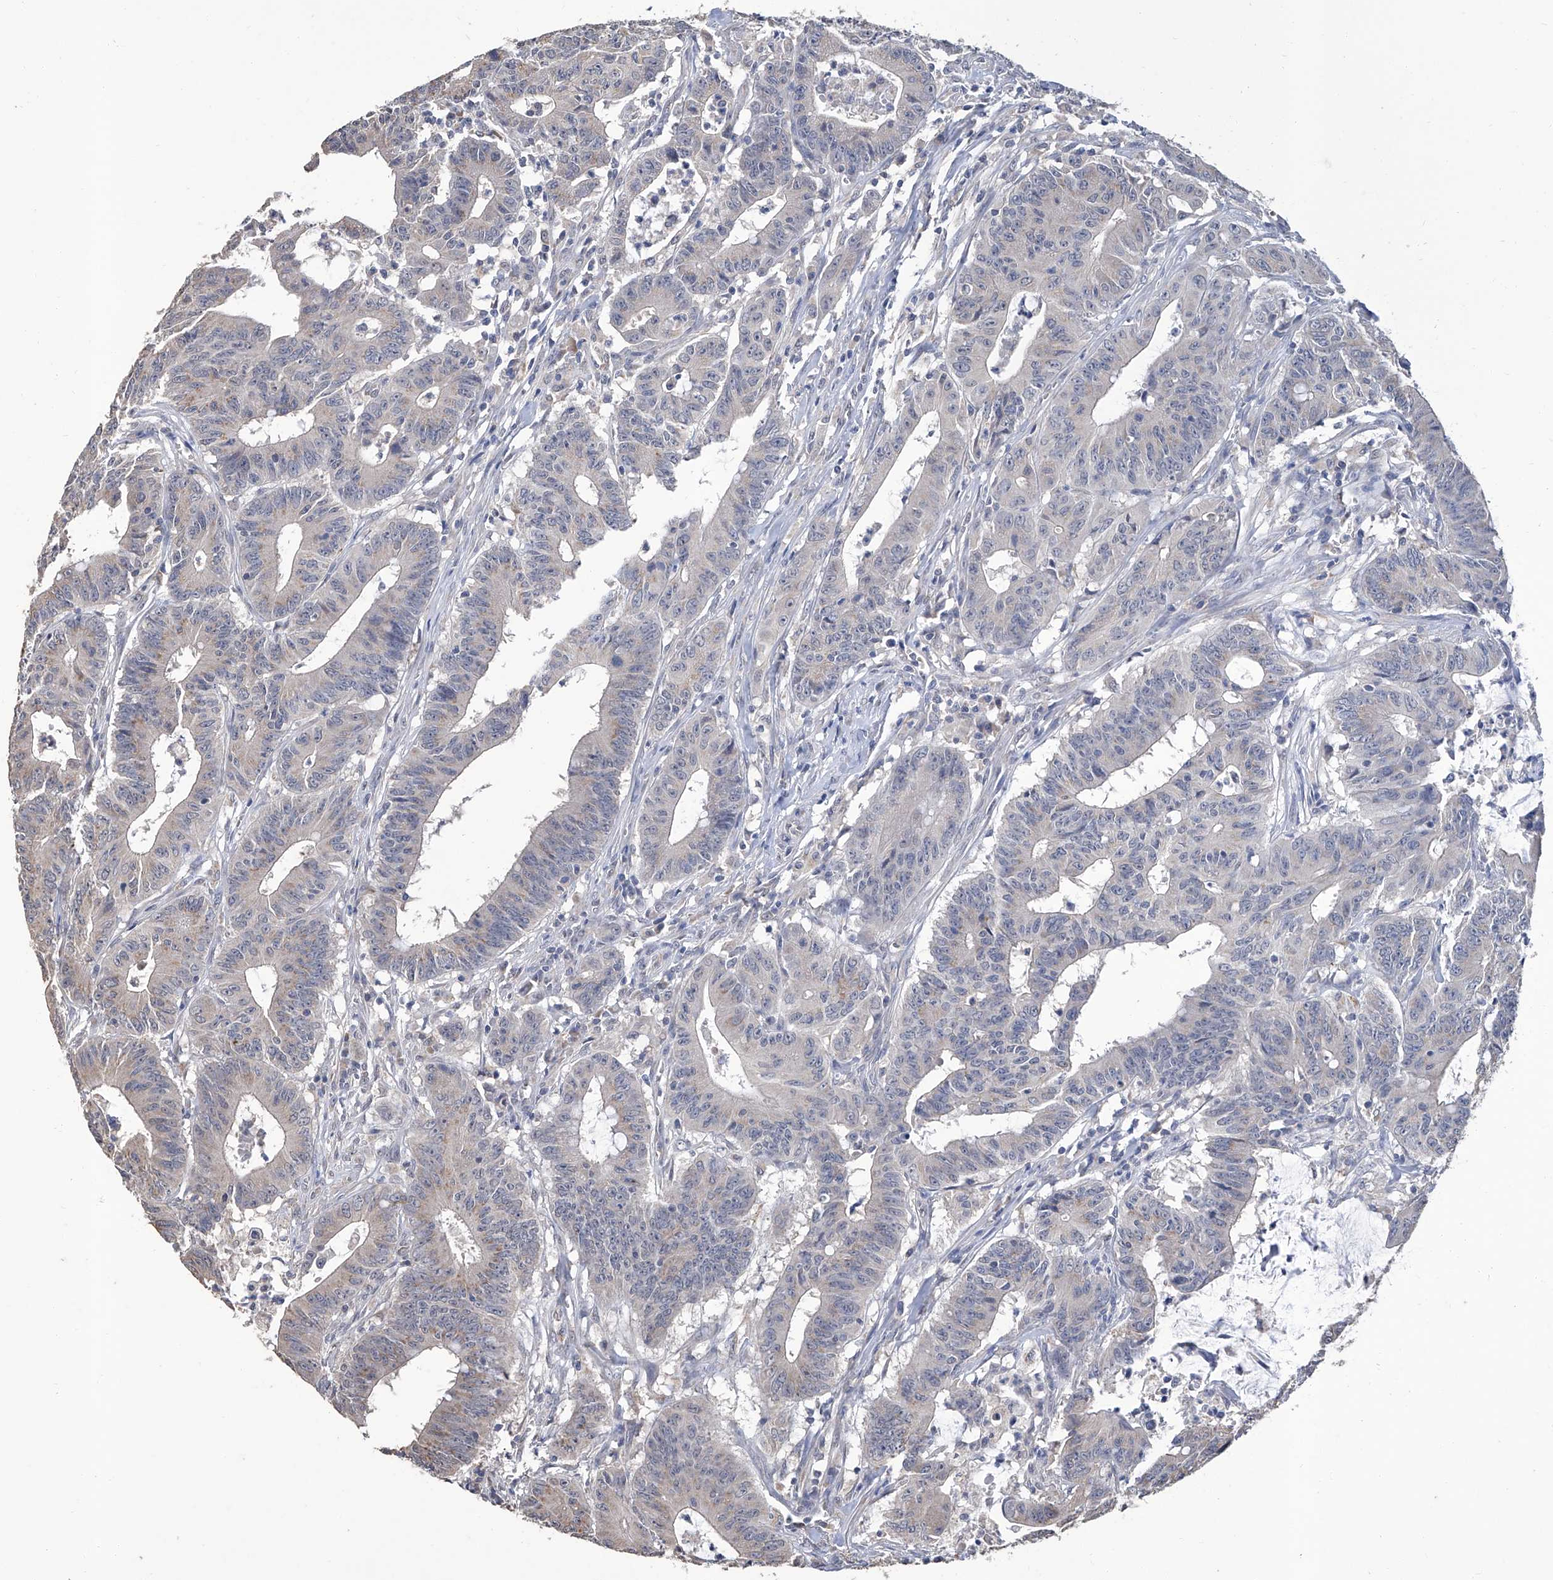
{"staining": {"intensity": "negative", "quantity": "none", "location": "none"}, "tissue": "colorectal cancer", "cell_type": "Tumor cells", "image_type": "cancer", "snomed": [{"axis": "morphology", "description": "Adenocarcinoma, NOS"}, {"axis": "topography", "description": "Colon"}], "caption": "Tumor cells are negative for protein expression in human colorectal adenocarcinoma.", "gene": "GPT", "patient": {"sex": "male", "age": 45}}